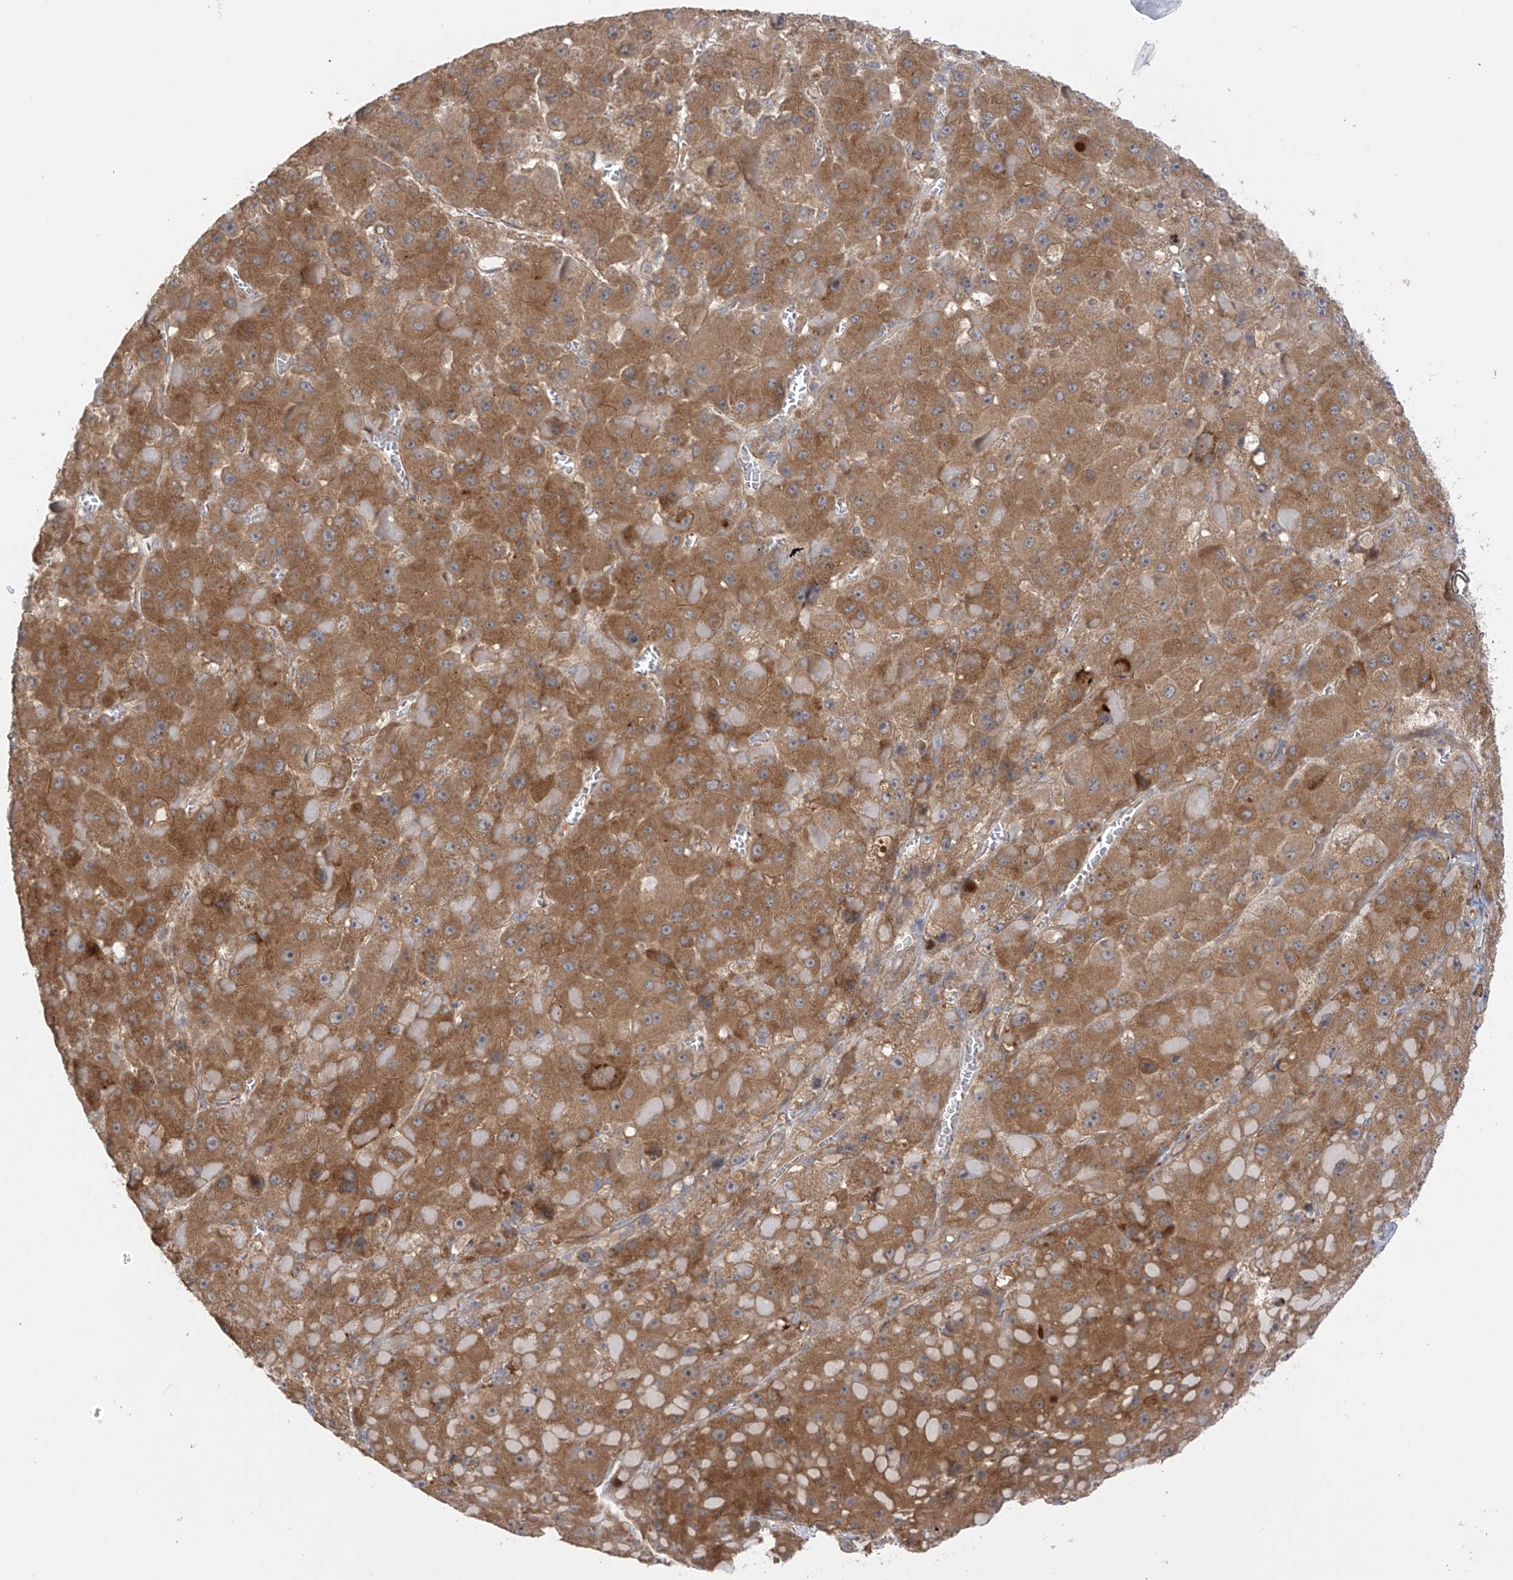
{"staining": {"intensity": "moderate", "quantity": ">75%", "location": "cytoplasmic/membranous"}, "tissue": "liver cancer", "cell_type": "Tumor cells", "image_type": "cancer", "snomed": [{"axis": "morphology", "description": "Carcinoma, Hepatocellular, NOS"}, {"axis": "topography", "description": "Liver"}], "caption": "Liver cancer (hepatocellular carcinoma) was stained to show a protein in brown. There is medium levels of moderate cytoplasmic/membranous positivity in about >75% of tumor cells.", "gene": "KIAA1522", "patient": {"sex": "female", "age": 73}}